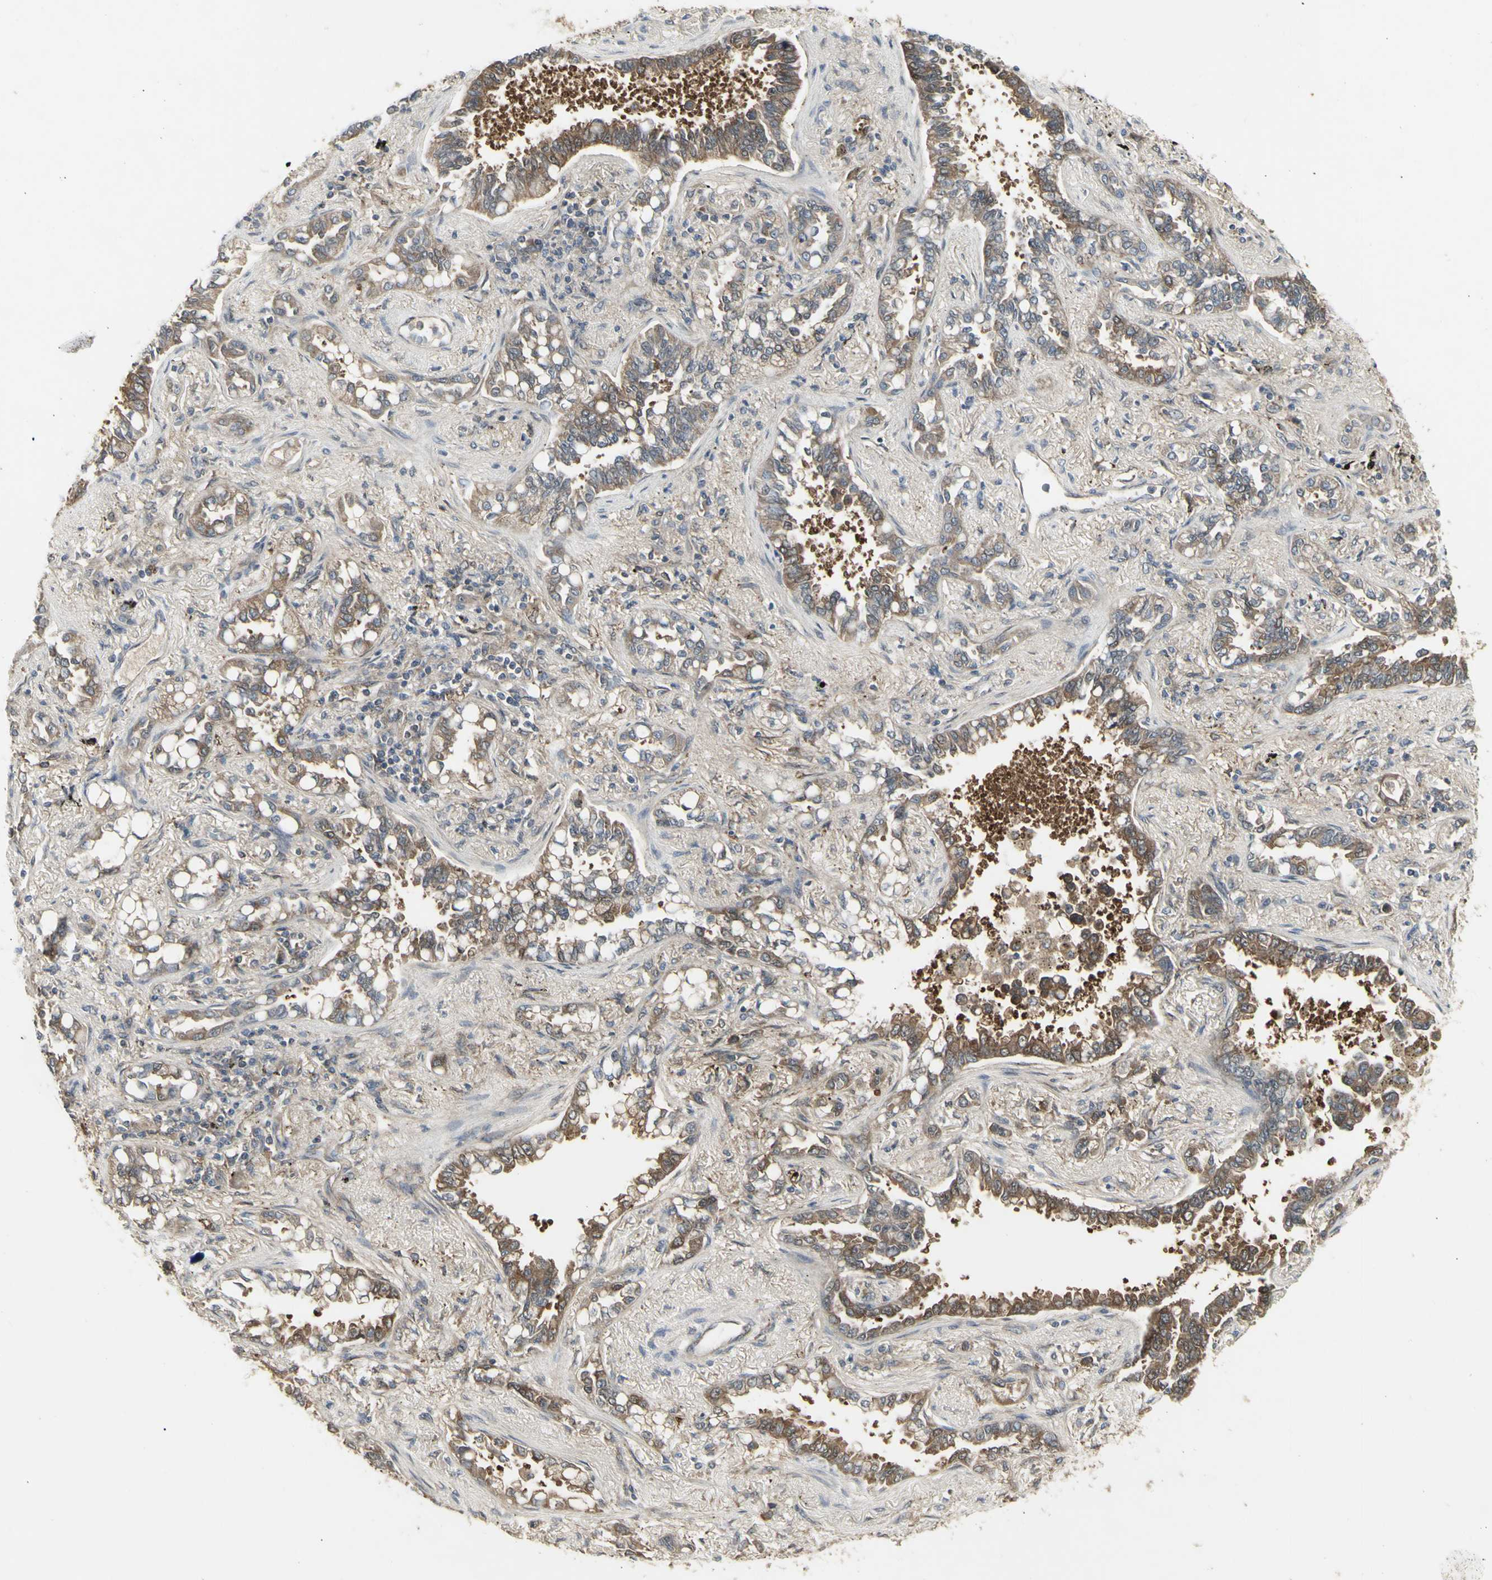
{"staining": {"intensity": "moderate", "quantity": ">75%", "location": "cytoplasmic/membranous"}, "tissue": "lung cancer", "cell_type": "Tumor cells", "image_type": "cancer", "snomed": [{"axis": "morphology", "description": "Normal tissue, NOS"}, {"axis": "morphology", "description": "Adenocarcinoma, NOS"}, {"axis": "topography", "description": "Lung"}], "caption": "Lung adenocarcinoma was stained to show a protein in brown. There is medium levels of moderate cytoplasmic/membranous positivity in approximately >75% of tumor cells.", "gene": "CHURC1-FNTB", "patient": {"sex": "male", "age": 59}}